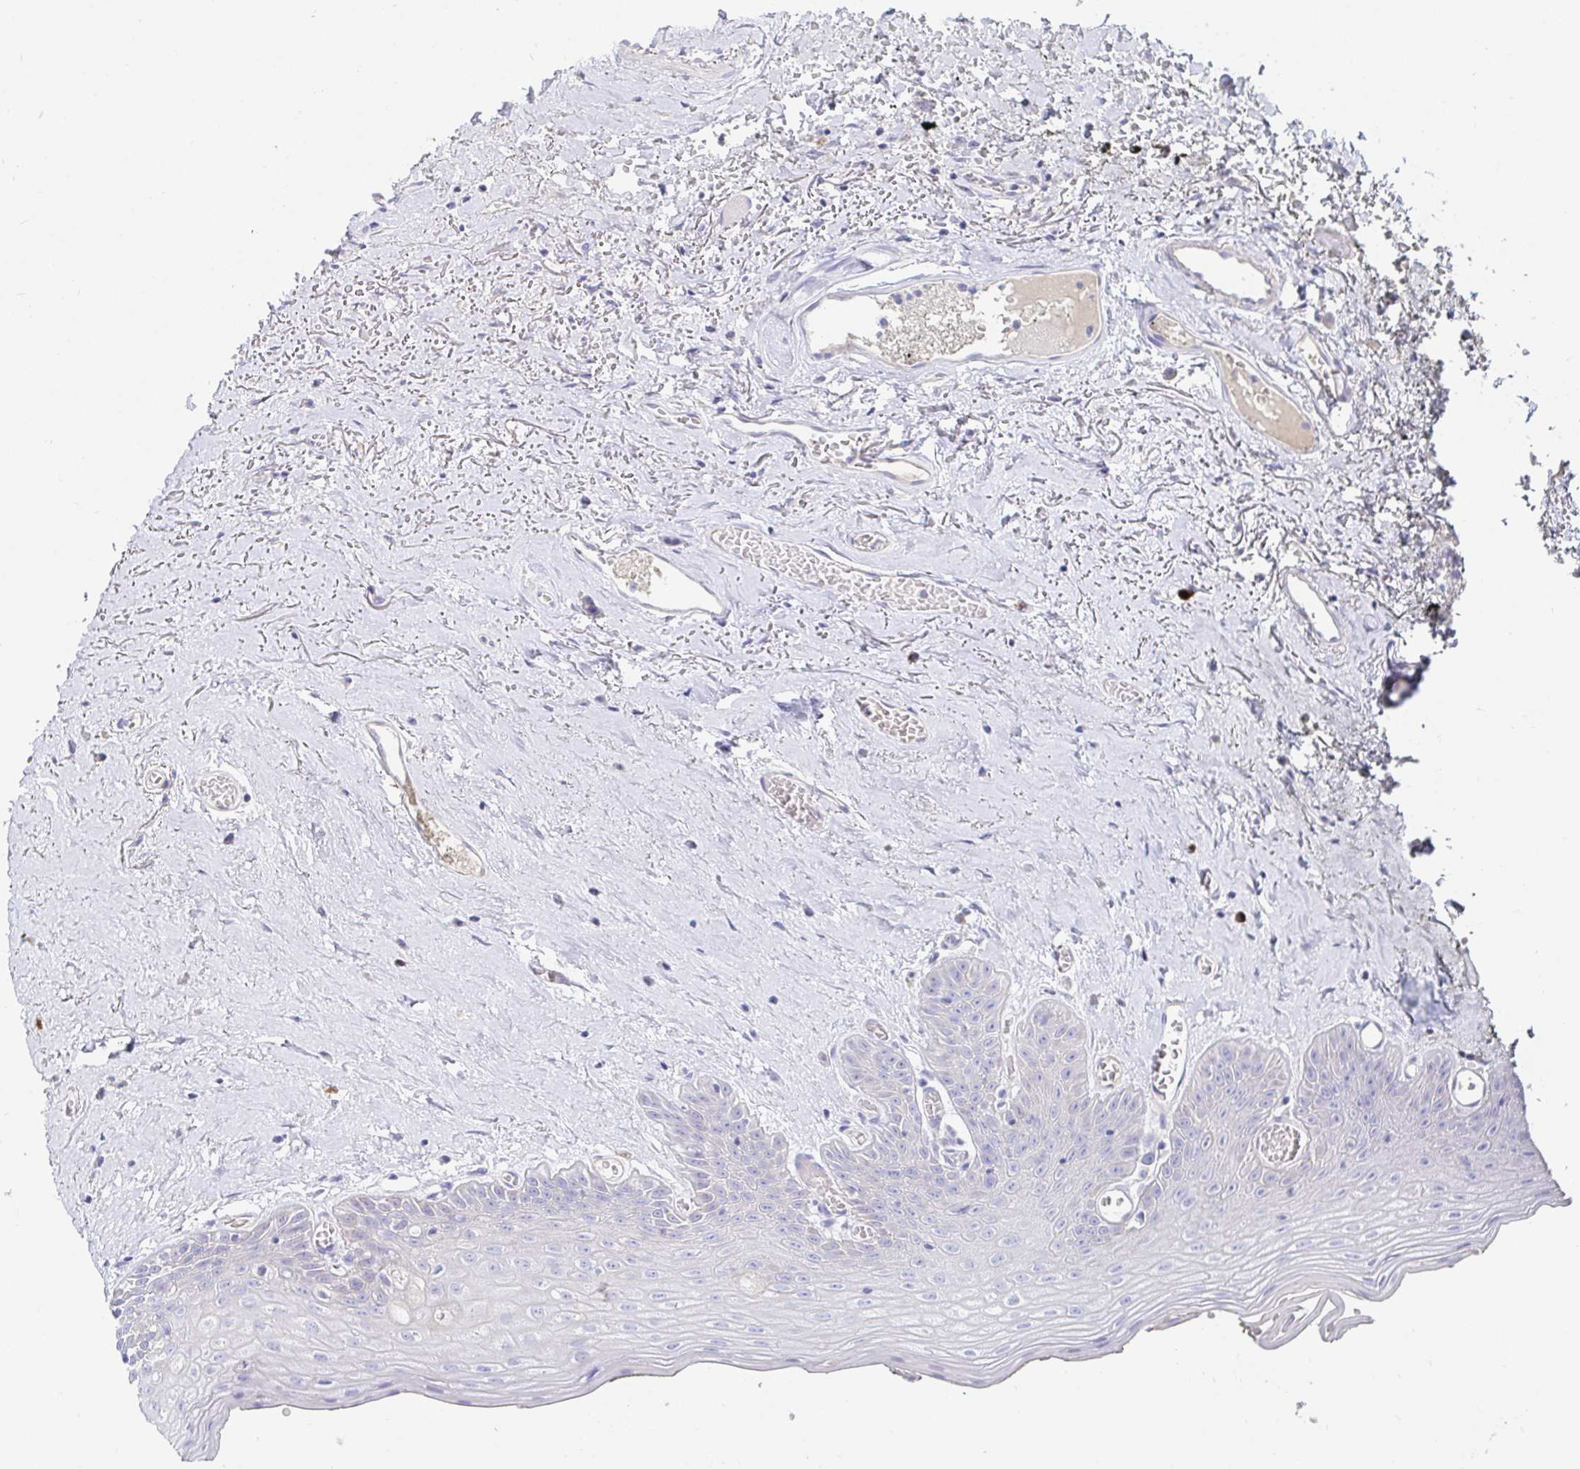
{"staining": {"intensity": "negative", "quantity": "none", "location": "none"}, "tissue": "oral mucosa", "cell_type": "Squamous epithelial cells", "image_type": "normal", "snomed": [{"axis": "morphology", "description": "Normal tissue, NOS"}, {"axis": "morphology", "description": "Squamous cell carcinoma, NOS"}, {"axis": "topography", "description": "Oral tissue"}, {"axis": "topography", "description": "Peripheral nerve tissue"}, {"axis": "topography", "description": "Head-Neck"}], "caption": "IHC image of benign oral mucosa: human oral mucosa stained with DAB (3,3'-diaminobenzidine) exhibits no significant protein positivity in squamous epithelial cells.", "gene": "C4orf17", "patient": {"sex": "female", "age": 59}}